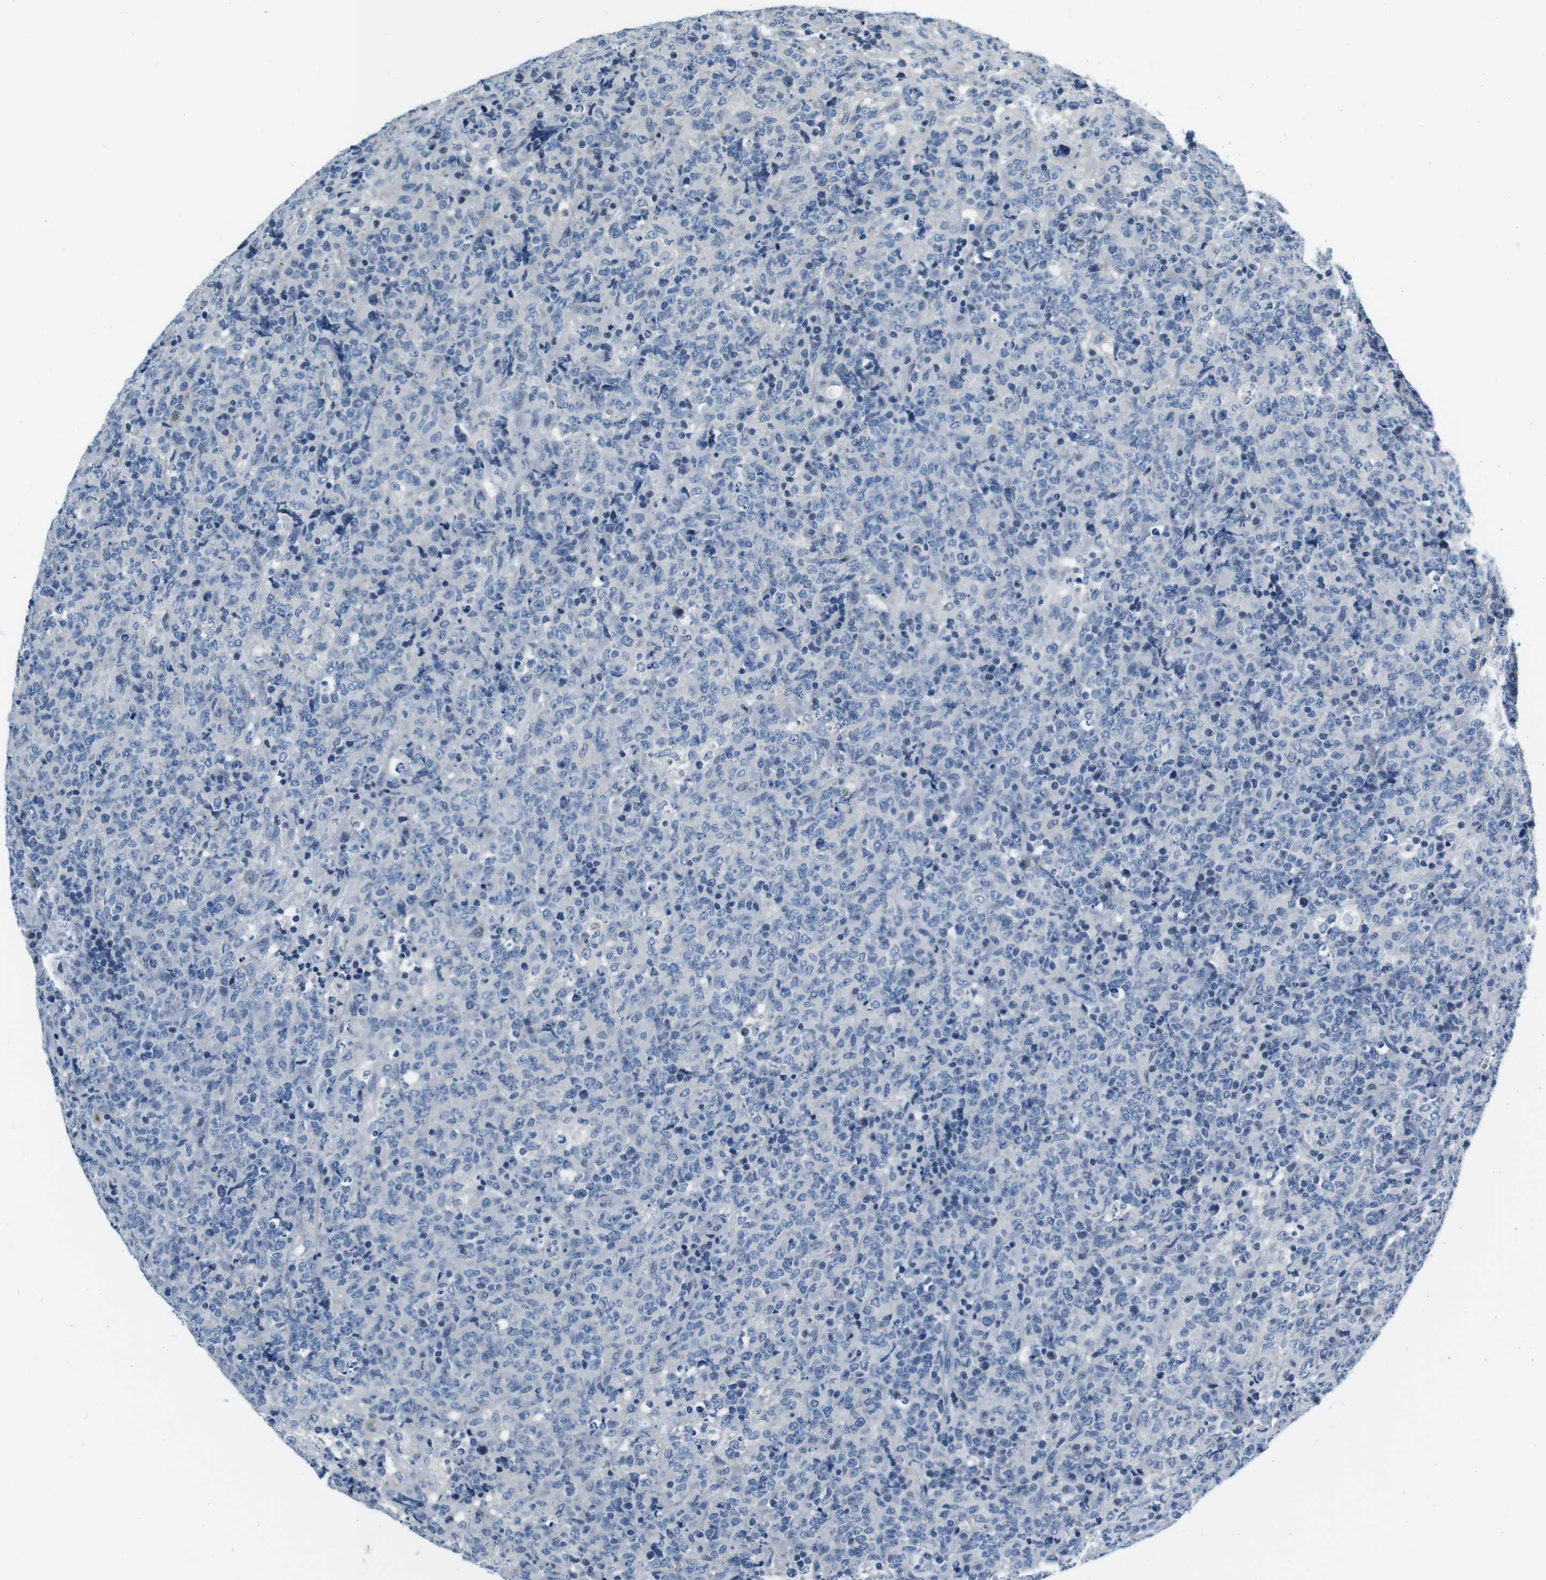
{"staining": {"intensity": "negative", "quantity": "none", "location": "none"}, "tissue": "lymphoma", "cell_type": "Tumor cells", "image_type": "cancer", "snomed": [{"axis": "morphology", "description": "Malignant lymphoma, non-Hodgkin's type, High grade"}, {"axis": "topography", "description": "Tonsil"}], "caption": "Immunohistochemistry (IHC) image of lymphoma stained for a protein (brown), which reveals no positivity in tumor cells. (Immunohistochemistry (IHC), brightfield microscopy, high magnification).", "gene": "KCNJ5", "patient": {"sex": "female", "age": 36}}